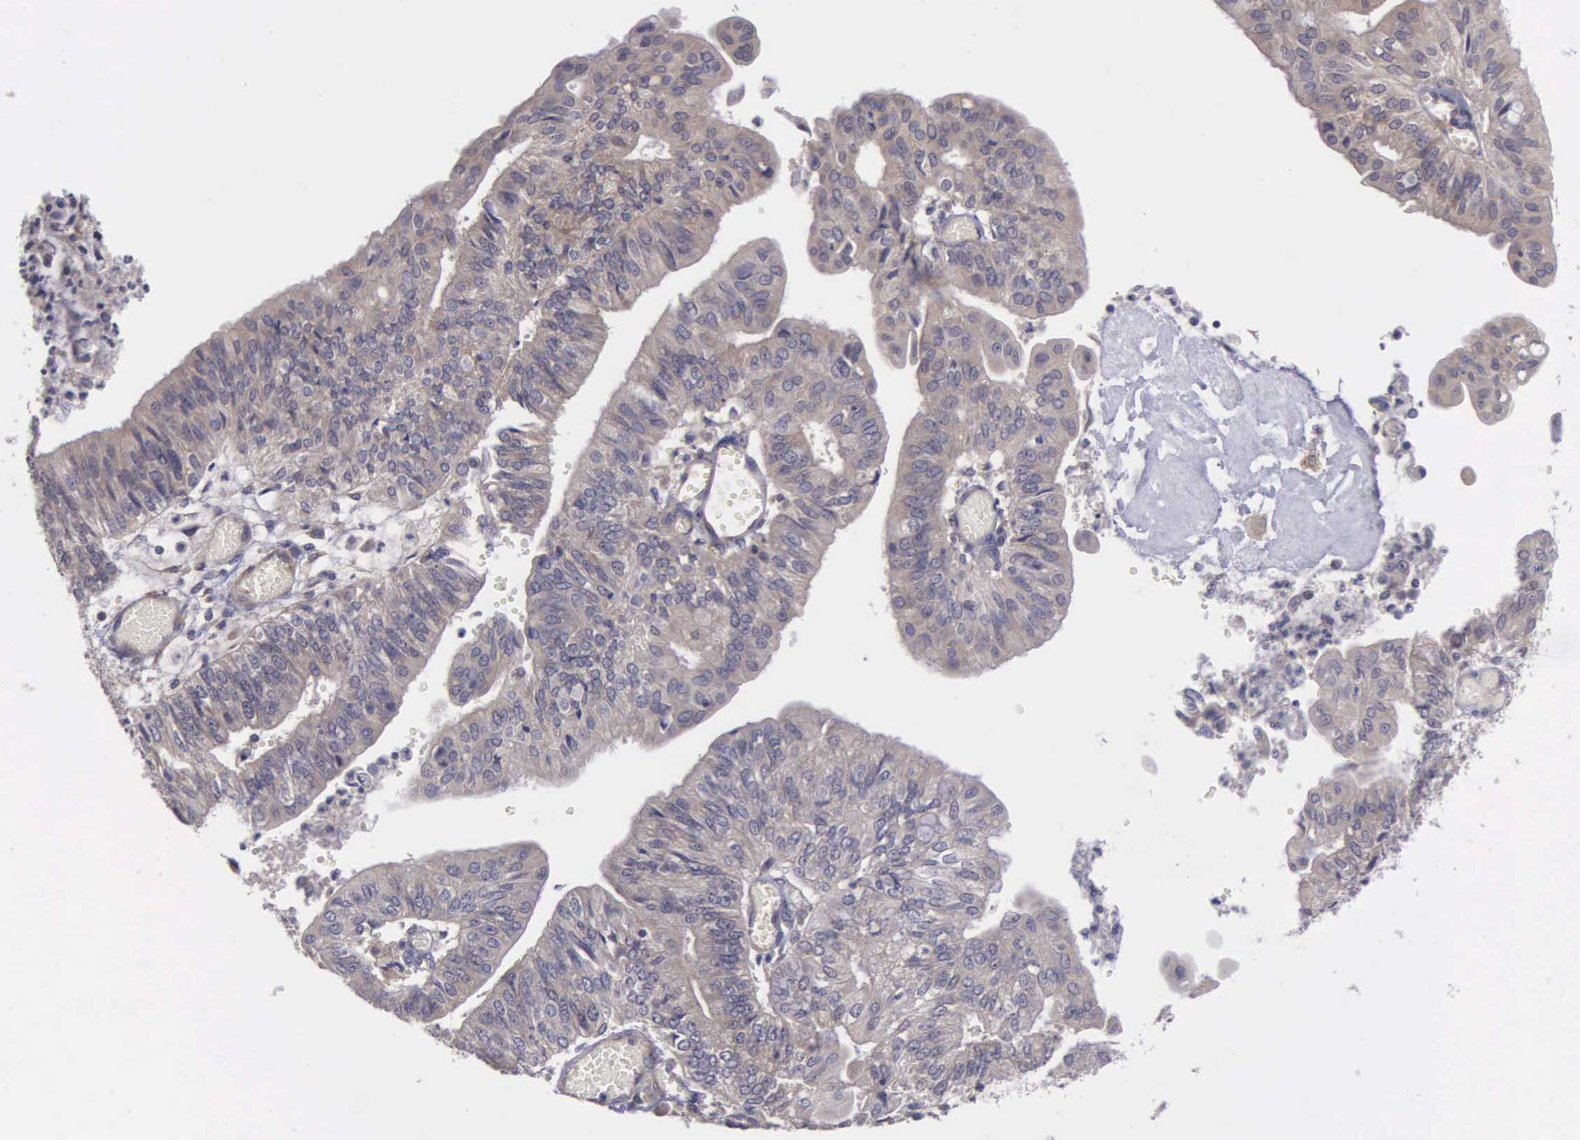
{"staining": {"intensity": "weak", "quantity": ">75%", "location": "cytoplasmic/membranous"}, "tissue": "endometrial cancer", "cell_type": "Tumor cells", "image_type": "cancer", "snomed": [{"axis": "morphology", "description": "Adenocarcinoma, NOS"}, {"axis": "topography", "description": "Endometrium"}], "caption": "Tumor cells reveal low levels of weak cytoplasmic/membranous staining in about >75% of cells in adenocarcinoma (endometrial). The staining was performed using DAB to visualize the protein expression in brown, while the nuclei were stained in blue with hematoxylin (Magnification: 20x).", "gene": "RTL10", "patient": {"sex": "female", "age": 59}}